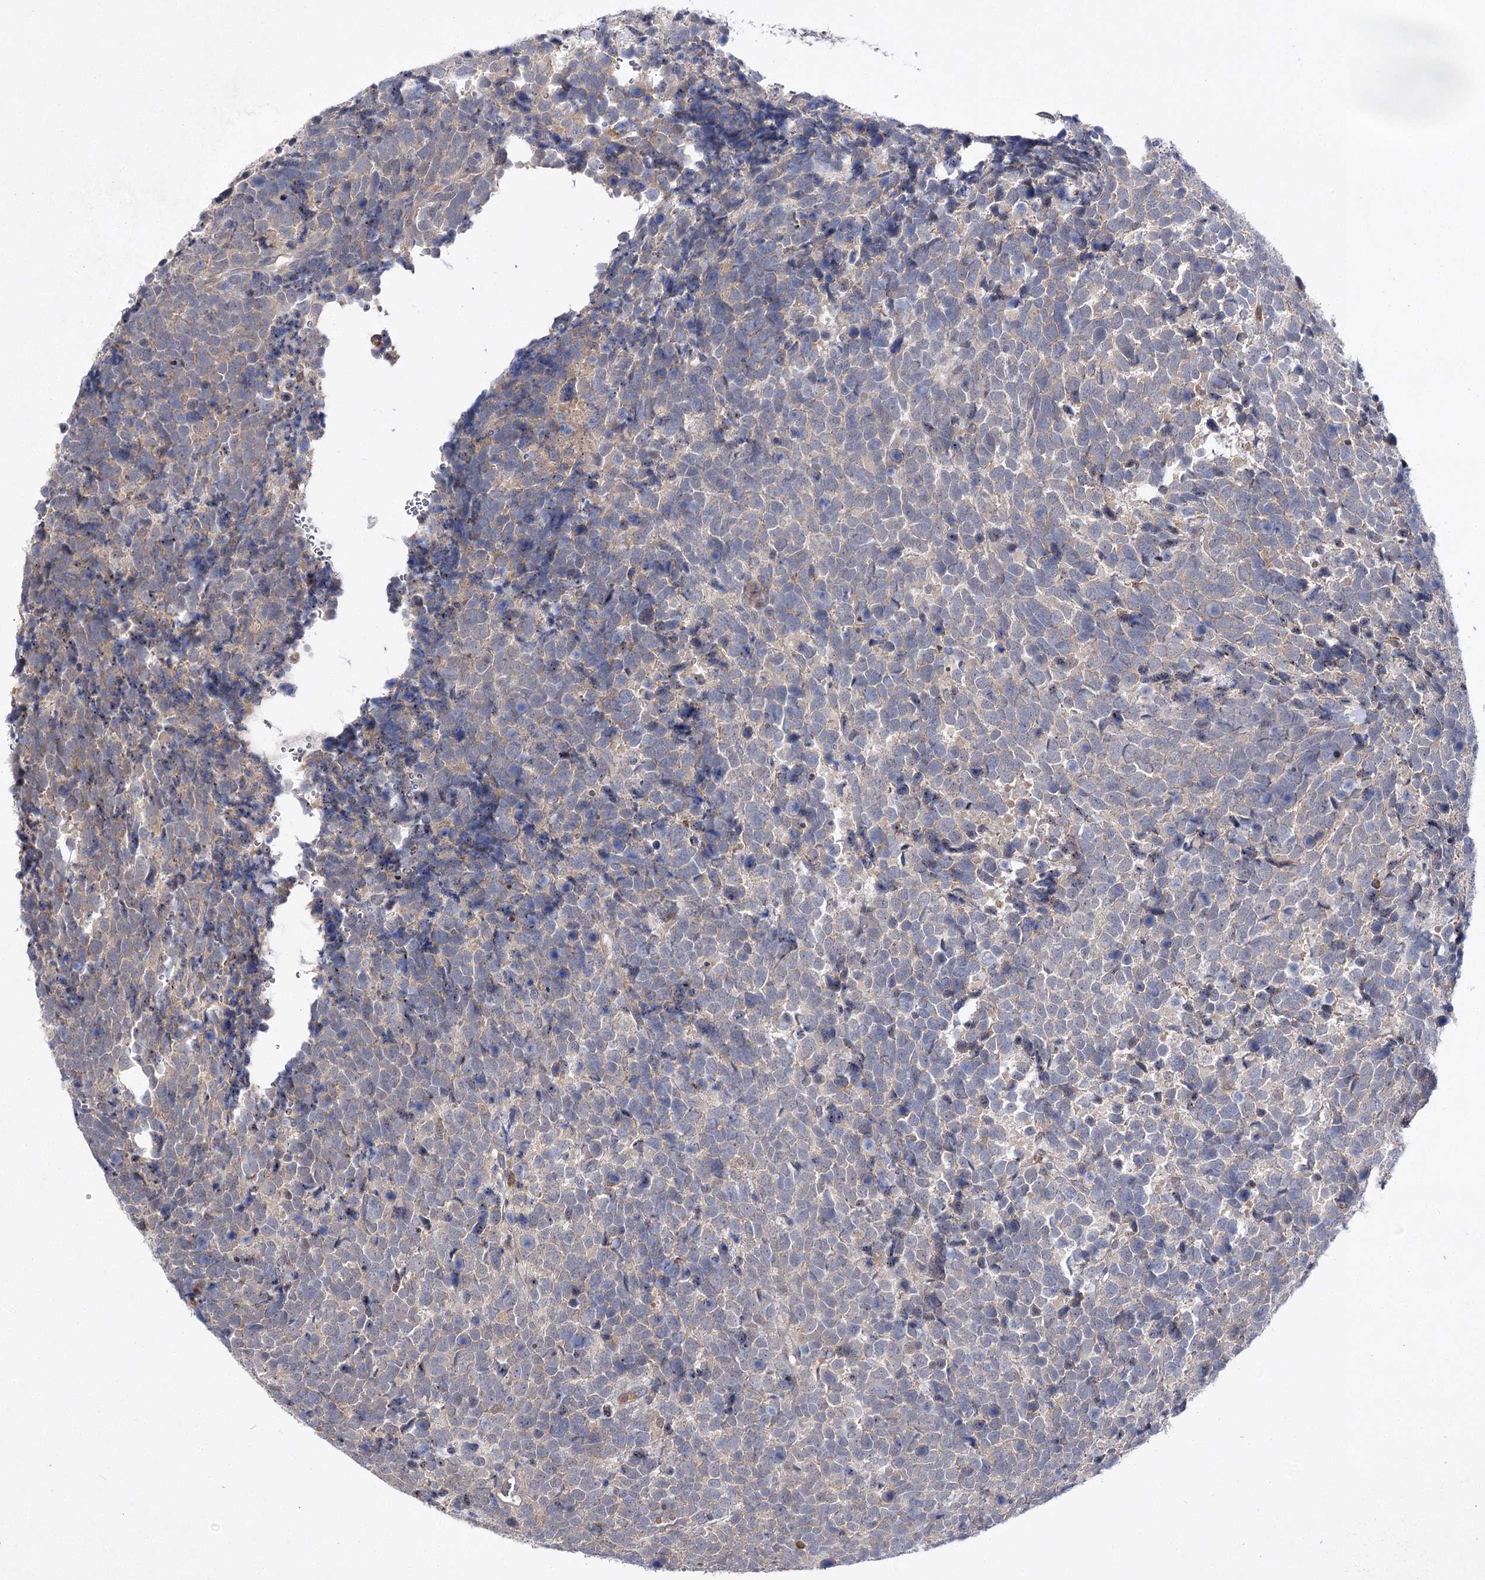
{"staining": {"intensity": "weak", "quantity": "25%-75%", "location": "cytoplasmic/membranous"}, "tissue": "urothelial cancer", "cell_type": "Tumor cells", "image_type": "cancer", "snomed": [{"axis": "morphology", "description": "Urothelial carcinoma, High grade"}, {"axis": "topography", "description": "Urinary bladder"}], "caption": "A histopathology image of human urothelial cancer stained for a protein reveals weak cytoplasmic/membranous brown staining in tumor cells. The staining was performed using DAB (3,3'-diaminobenzidine), with brown indicating positive protein expression. Nuclei are stained blue with hematoxylin.", "gene": "BCR", "patient": {"sex": "female", "age": 82}}